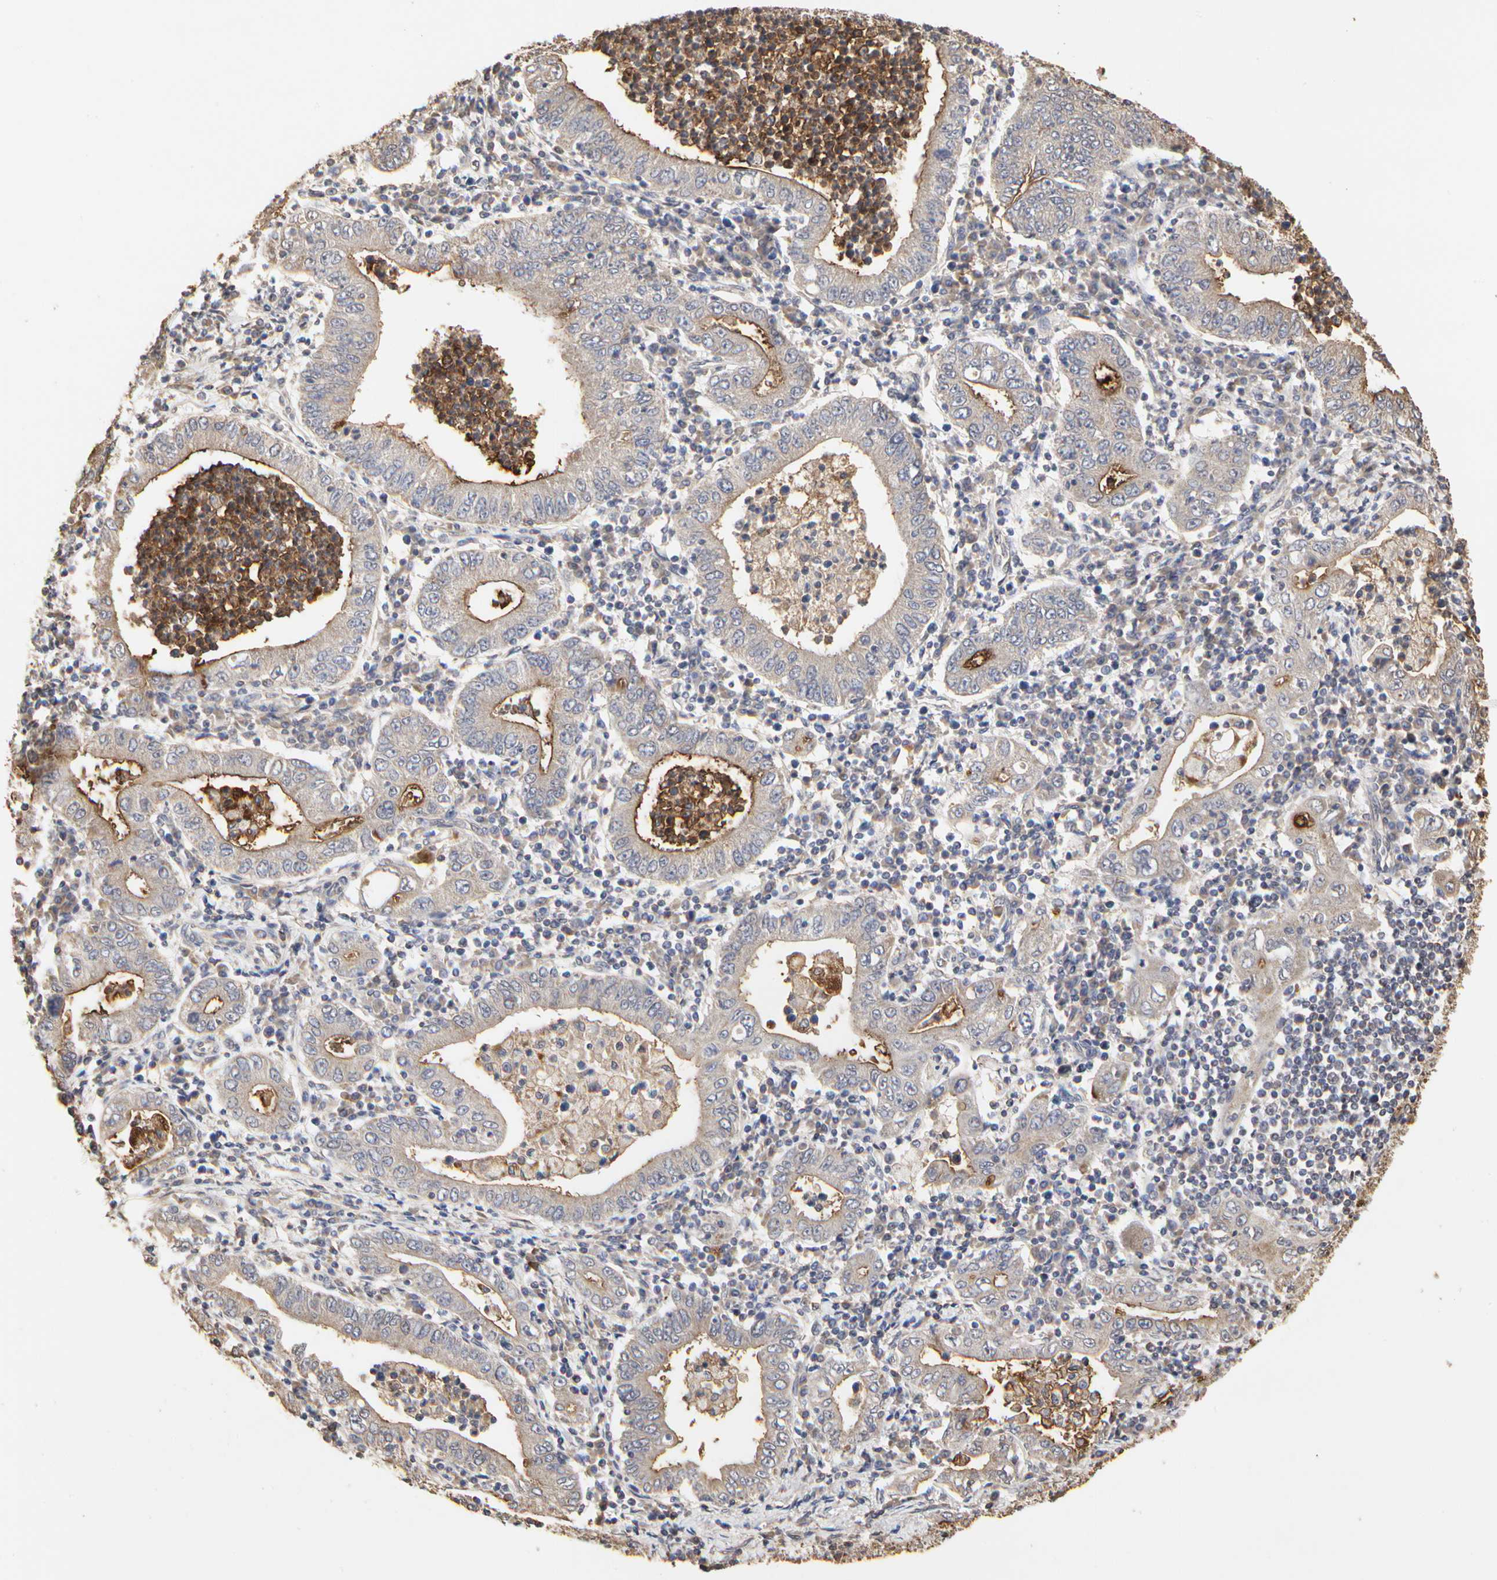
{"staining": {"intensity": "moderate", "quantity": "25%-75%", "location": "cytoplasmic/membranous"}, "tissue": "stomach cancer", "cell_type": "Tumor cells", "image_type": "cancer", "snomed": [{"axis": "morphology", "description": "Normal tissue, NOS"}, {"axis": "morphology", "description": "Adenocarcinoma, NOS"}, {"axis": "topography", "description": "Esophagus"}, {"axis": "topography", "description": "Stomach, upper"}, {"axis": "topography", "description": "Peripheral nerve tissue"}], "caption": "Protein staining of adenocarcinoma (stomach) tissue shows moderate cytoplasmic/membranous expression in about 25%-75% of tumor cells.", "gene": "TAOK1", "patient": {"sex": "male", "age": 62}}